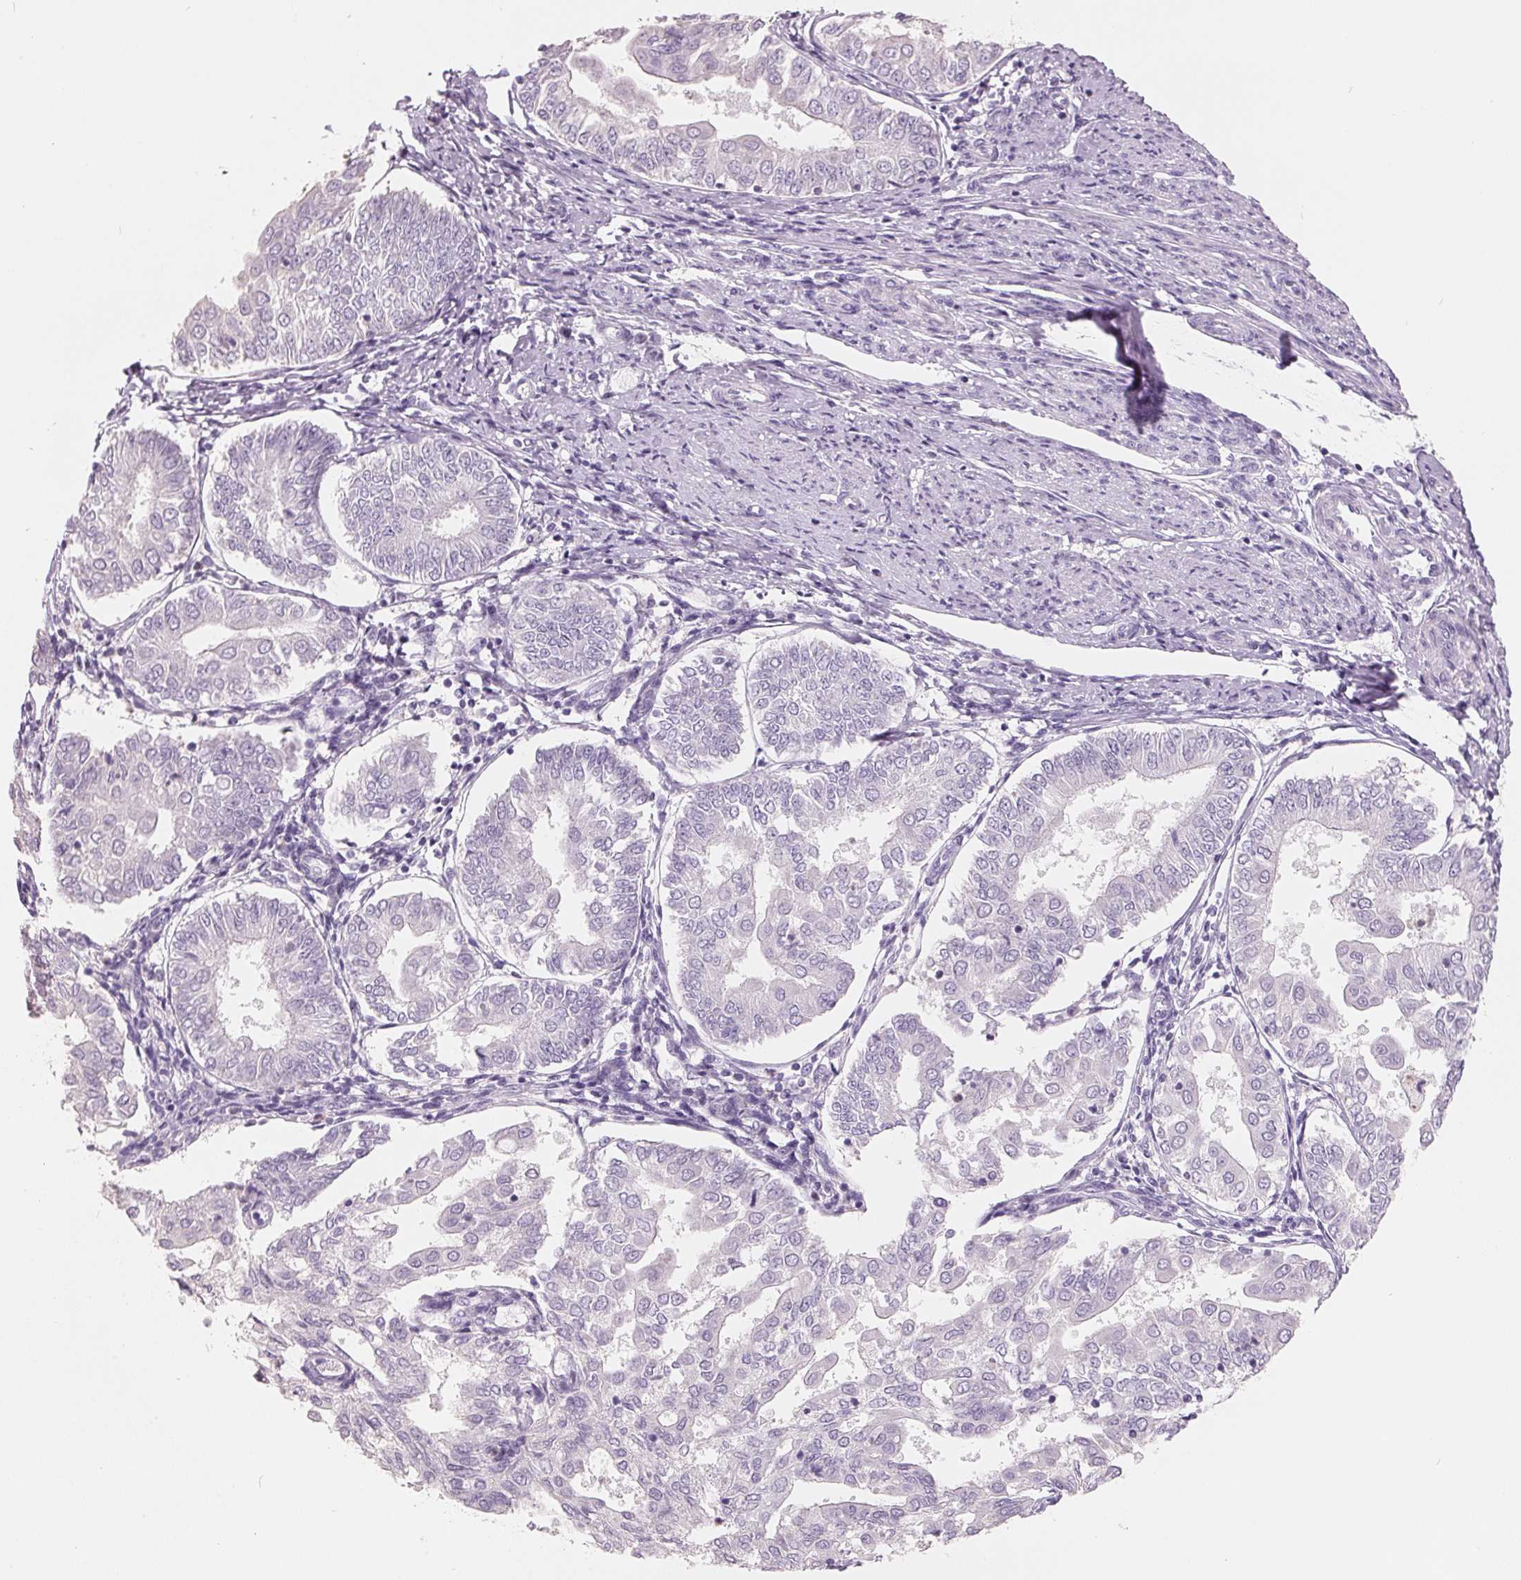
{"staining": {"intensity": "negative", "quantity": "none", "location": "none"}, "tissue": "endometrial cancer", "cell_type": "Tumor cells", "image_type": "cancer", "snomed": [{"axis": "morphology", "description": "Adenocarcinoma, NOS"}, {"axis": "topography", "description": "Endometrium"}], "caption": "DAB (3,3'-diaminobenzidine) immunohistochemical staining of human endometrial adenocarcinoma demonstrates no significant positivity in tumor cells. Nuclei are stained in blue.", "gene": "FTCD", "patient": {"sex": "female", "age": 68}}